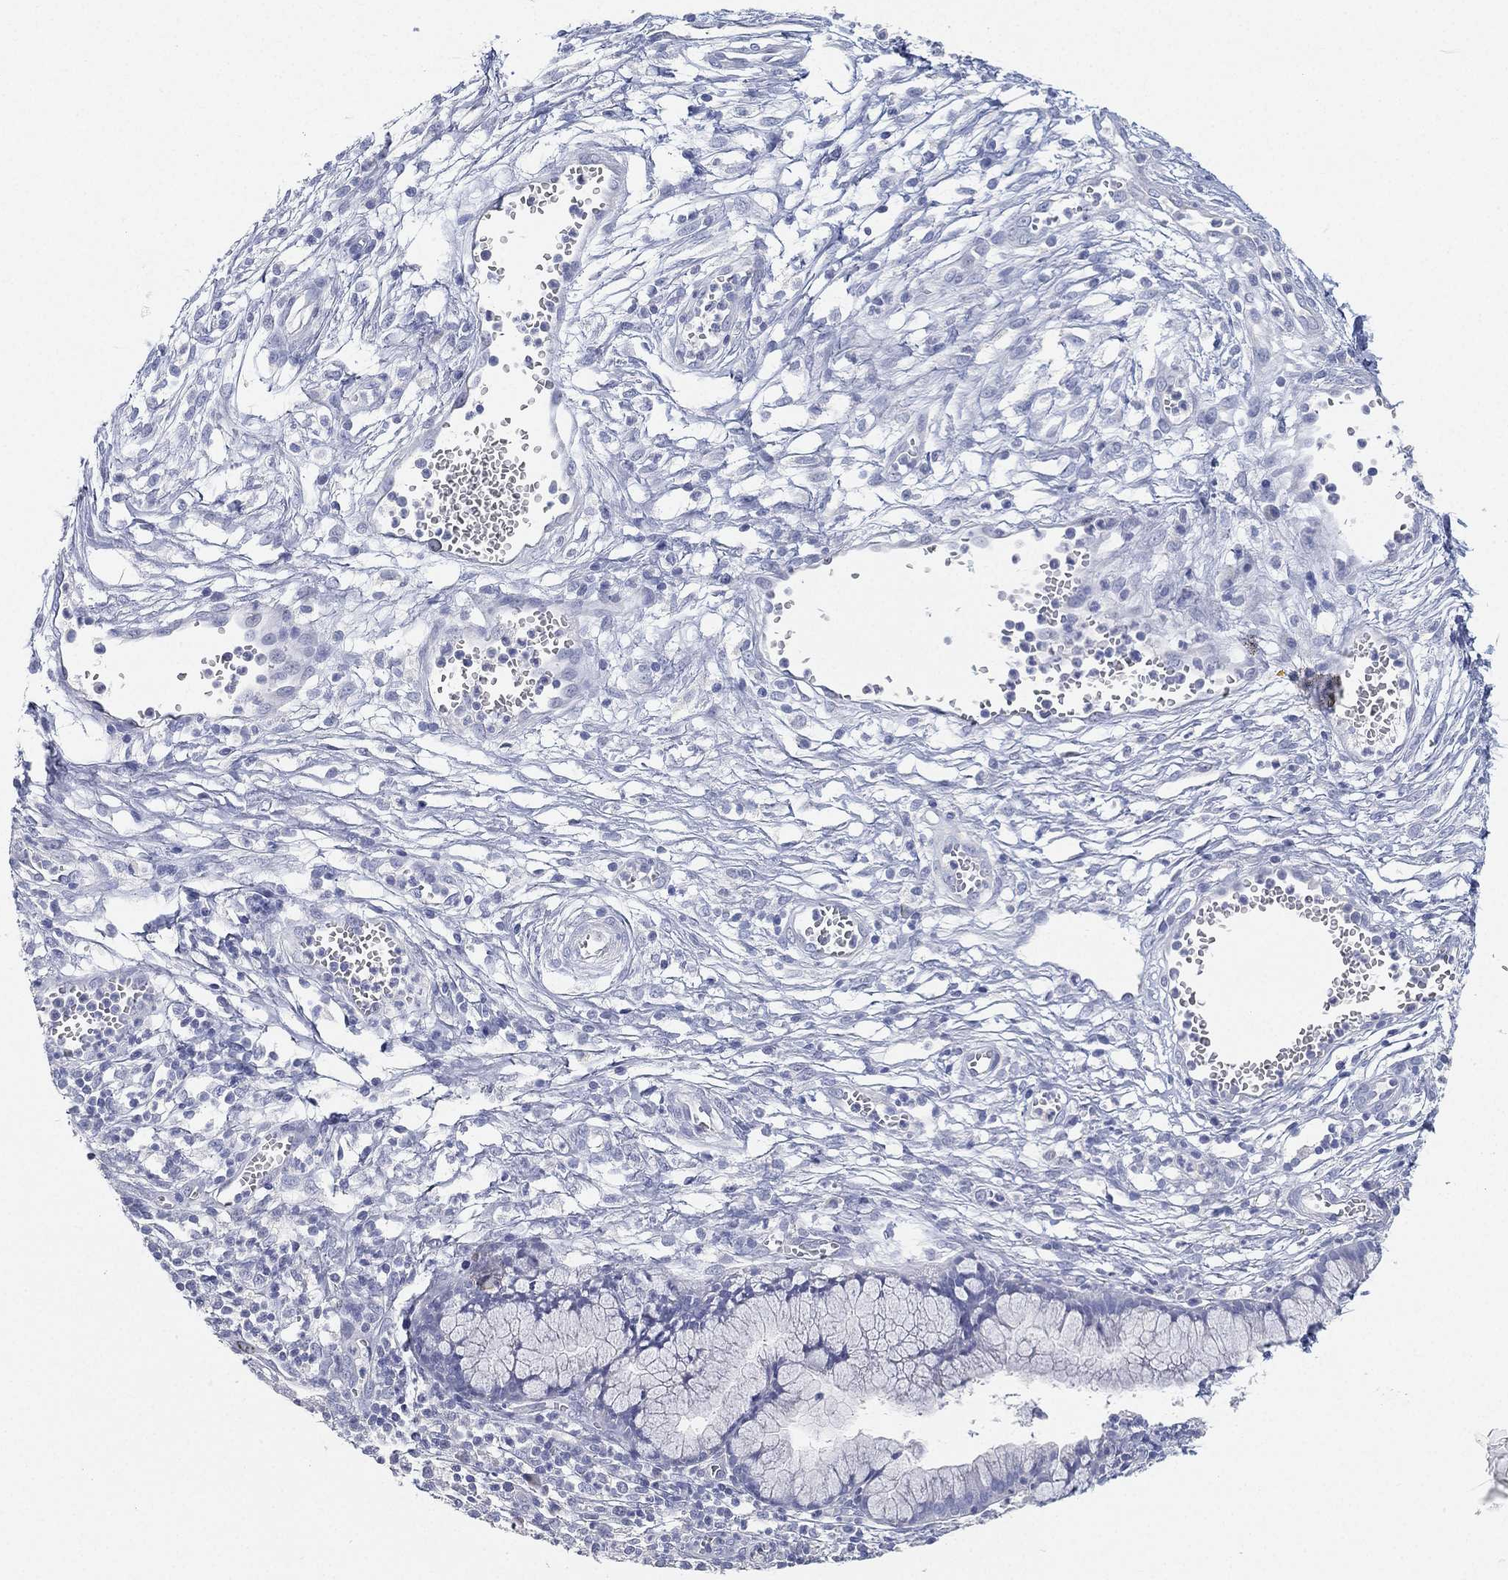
{"staining": {"intensity": "negative", "quantity": "none", "location": "none"}, "tissue": "cervical cancer", "cell_type": "Tumor cells", "image_type": "cancer", "snomed": [{"axis": "morphology", "description": "Squamous cell carcinoma, NOS"}, {"axis": "topography", "description": "Cervix"}], "caption": "DAB (3,3'-diaminobenzidine) immunohistochemical staining of cervical squamous cell carcinoma shows no significant positivity in tumor cells. Nuclei are stained in blue.", "gene": "FAM187B", "patient": {"sex": "female", "age": 32}}